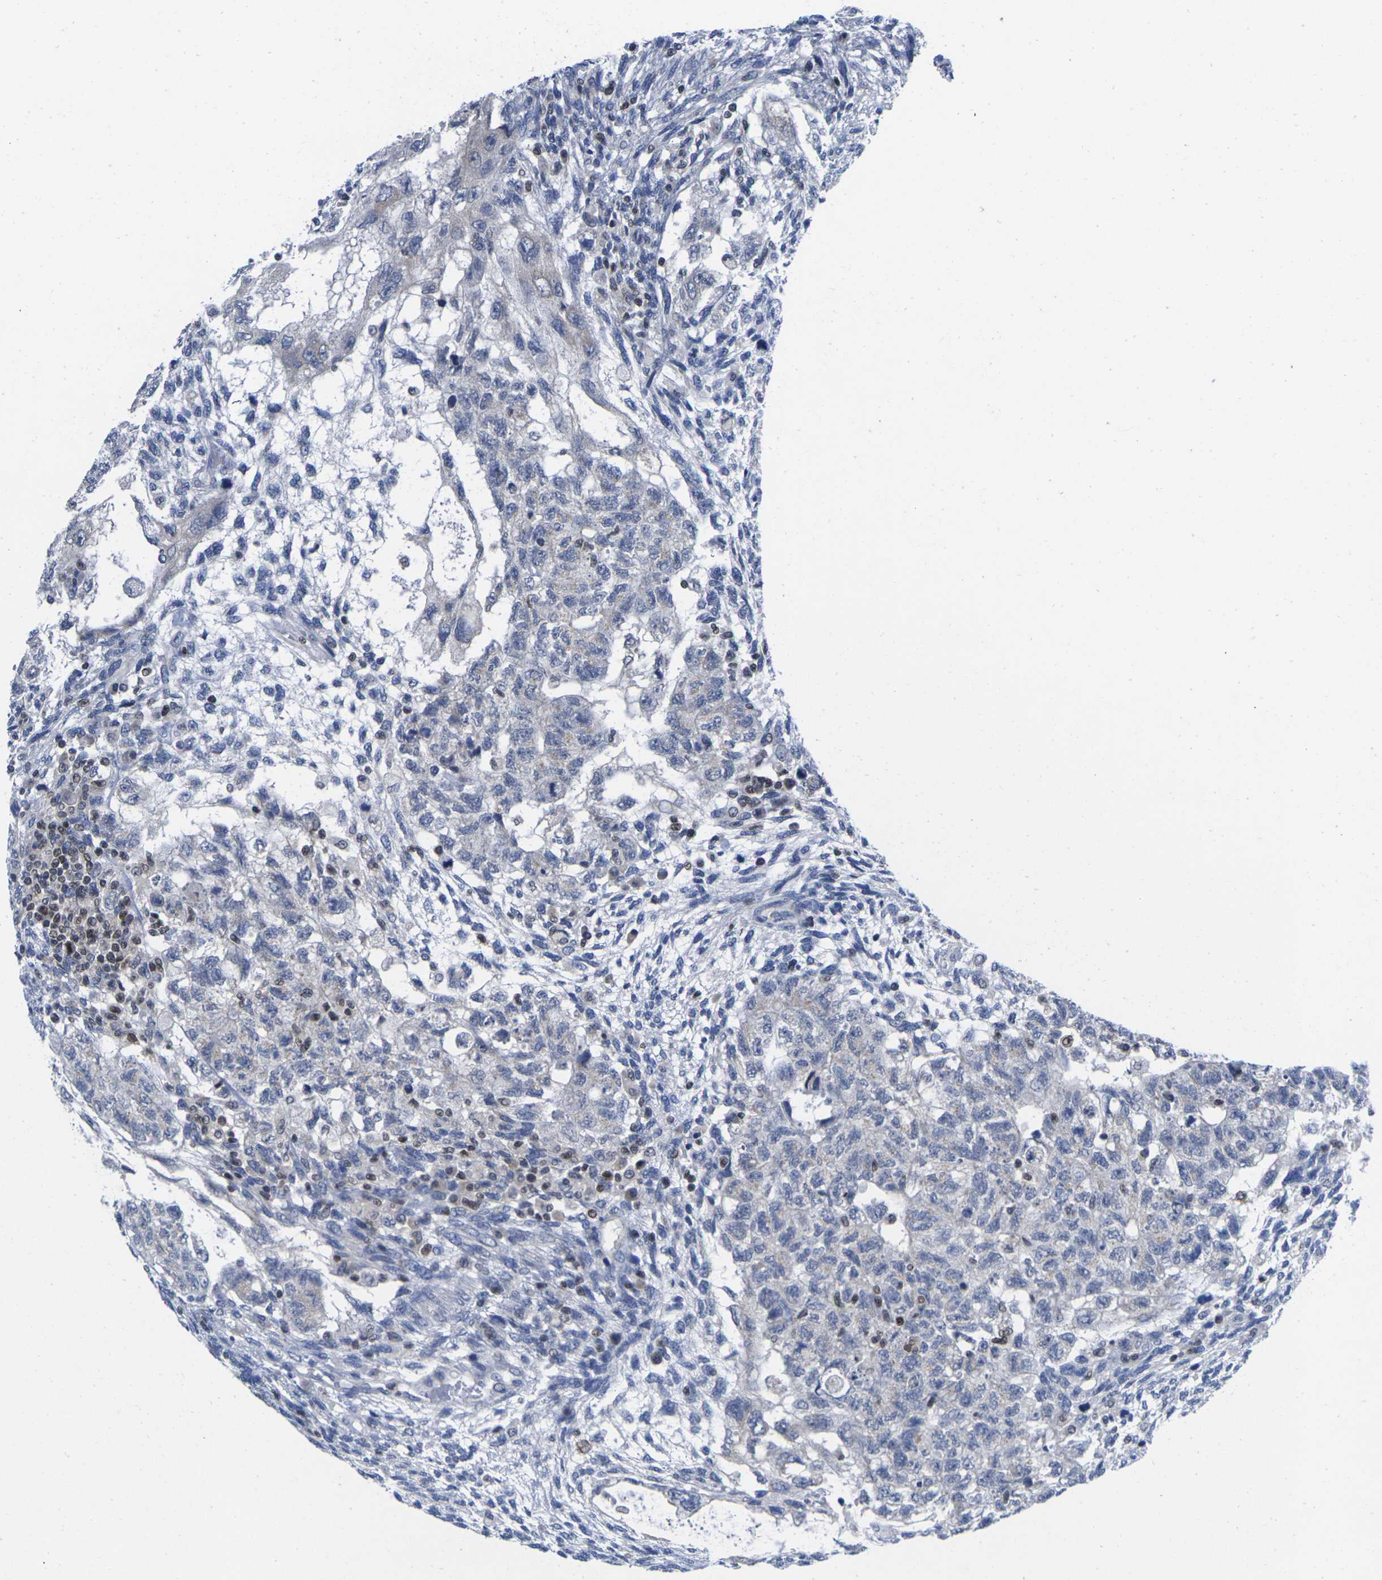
{"staining": {"intensity": "negative", "quantity": "none", "location": "none"}, "tissue": "testis cancer", "cell_type": "Tumor cells", "image_type": "cancer", "snomed": [{"axis": "morphology", "description": "Normal tissue, NOS"}, {"axis": "morphology", "description": "Carcinoma, Embryonal, NOS"}, {"axis": "topography", "description": "Testis"}], "caption": "Tumor cells show no significant protein staining in testis cancer (embryonal carcinoma).", "gene": "IKZF1", "patient": {"sex": "male", "age": 36}}